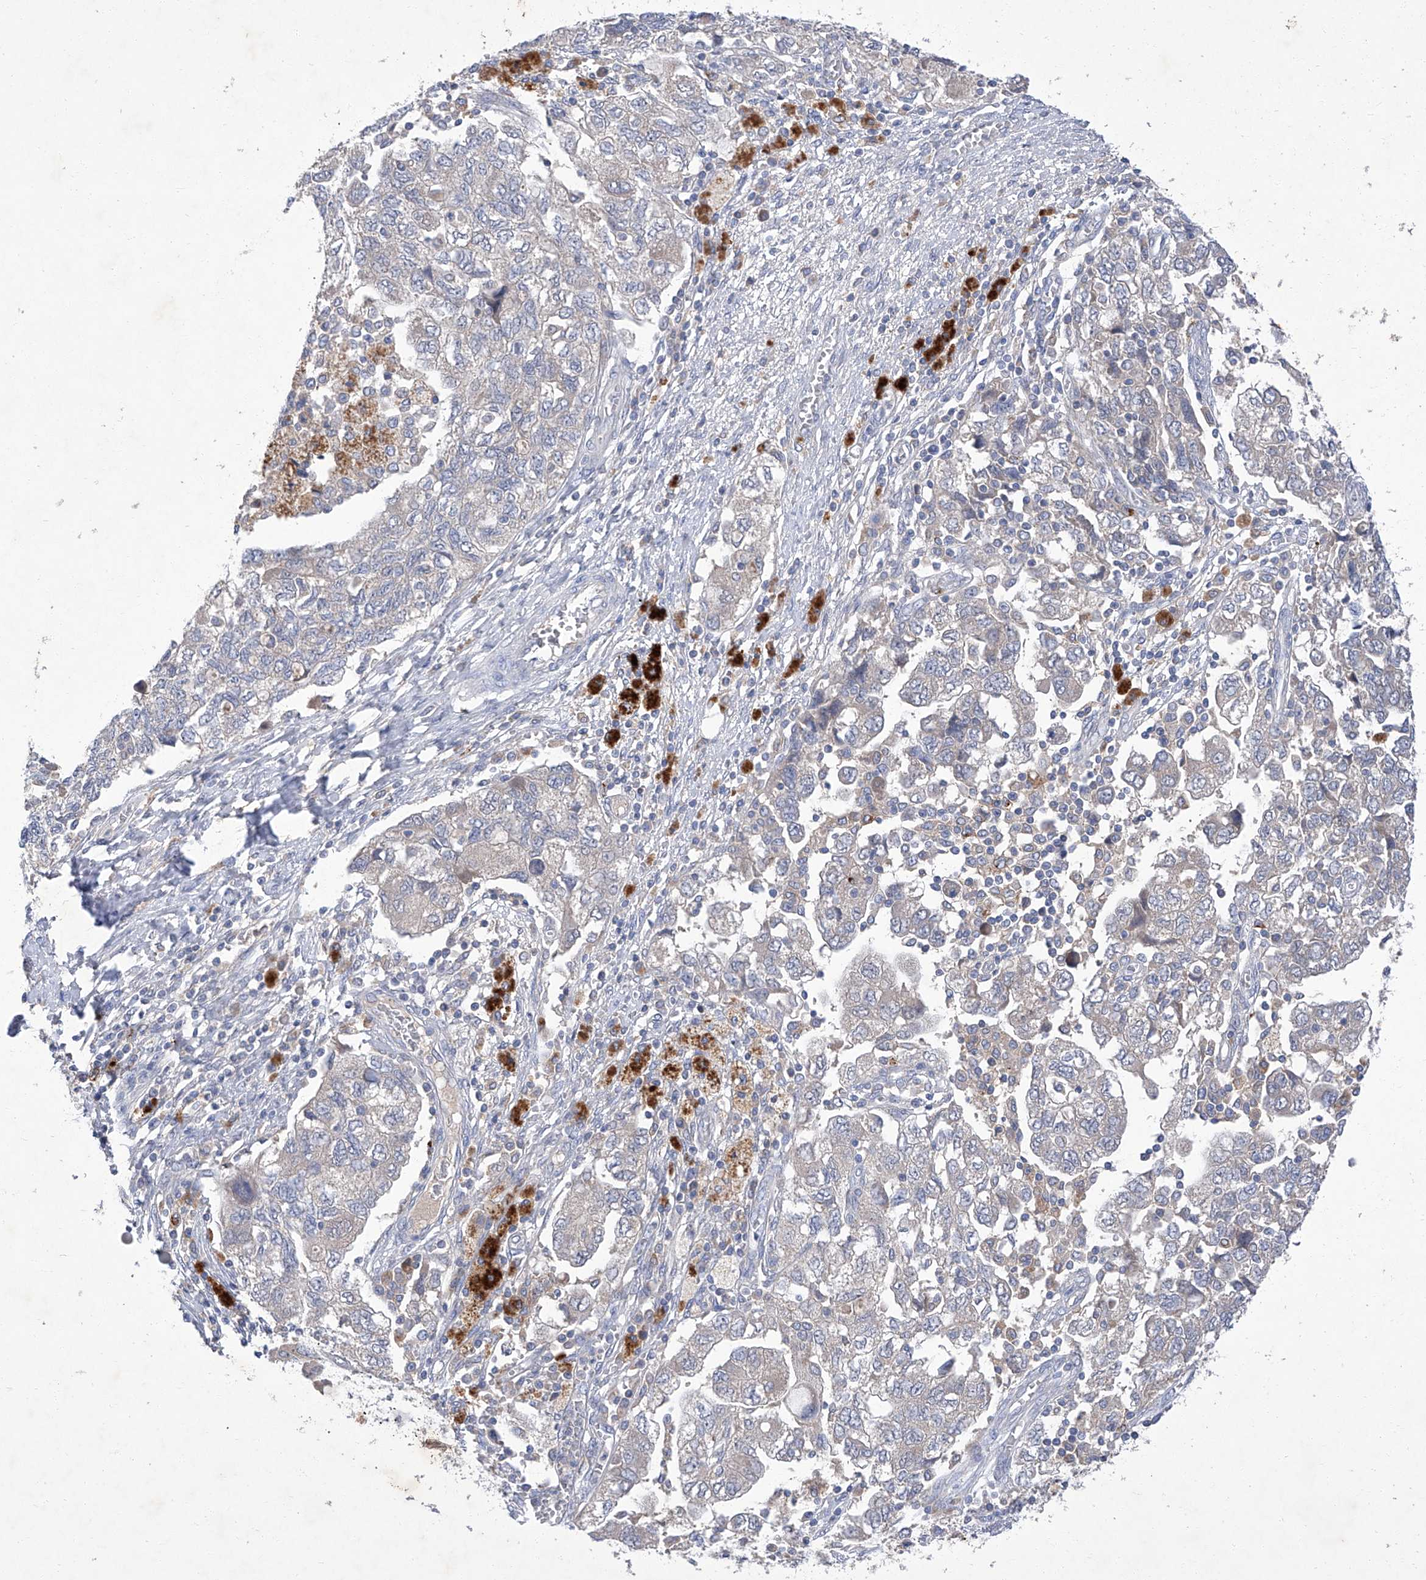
{"staining": {"intensity": "negative", "quantity": "none", "location": "none"}, "tissue": "ovarian cancer", "cell_type": "Tumor cells", "image_type": "cancer", "snomed": [{"axis": "morphology", "description": "Carcinoma, NOS"}, {"axis": "morphology", "description": "Cystadenocarcinoma, serous, NOS"}, {"axis": "topography", "description": "Ovary"}], "caption": "Immunohistochemical staining of human ovarian cancer reveals no significant staining in tumor cells. (DAB immunohistochemistry (IHC) with hematoxylin counter stain).", "gene": "SBK2", "patient": {"sex": "female", "age": 69}}